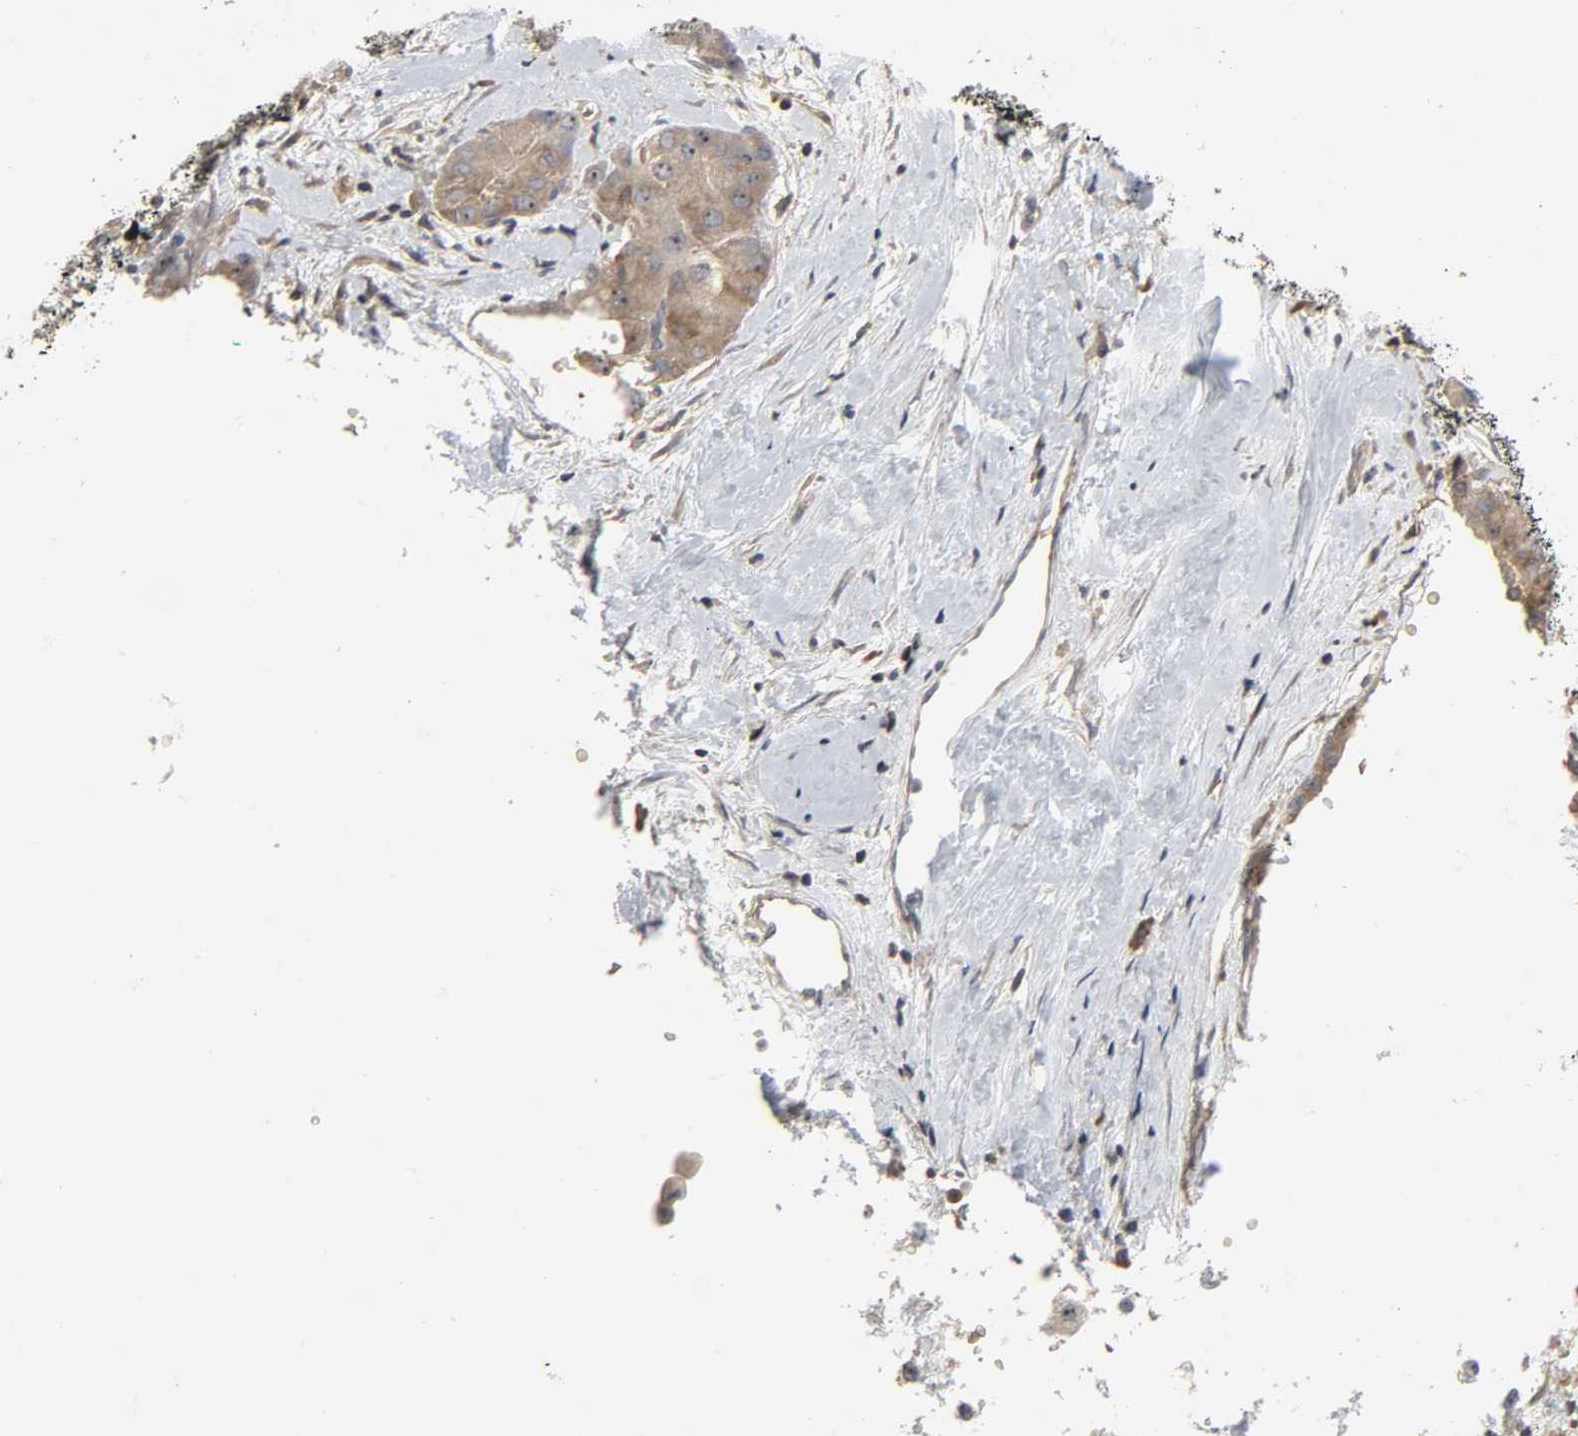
{"staining": {"intensity": "strong", "quantity": ">75%", "location": "cytoplasmic/membranous,nuclear"}, "tissue": "liver cancer", "cell_type": "Tumor cells", "image_type": "cancer", "snomed": [{"axis": "morphology", "description": "Carcinoma, Hepatocellular, NOS"}, {"axis": "topography", "description": "Liver"}], "caption": "A high-resolution micrograph shows immunohistochemistry staining of liver cancer (hepatocellular carcinoma), which exhibits strong cytoplasmic/membranous and nuclear positivity in approximately >75% of tumor cells. (IHC, brightfield microscopy, high magnification).", "gene": "PLEKHA2", "patient": {"sex": "male", "age": 80}}